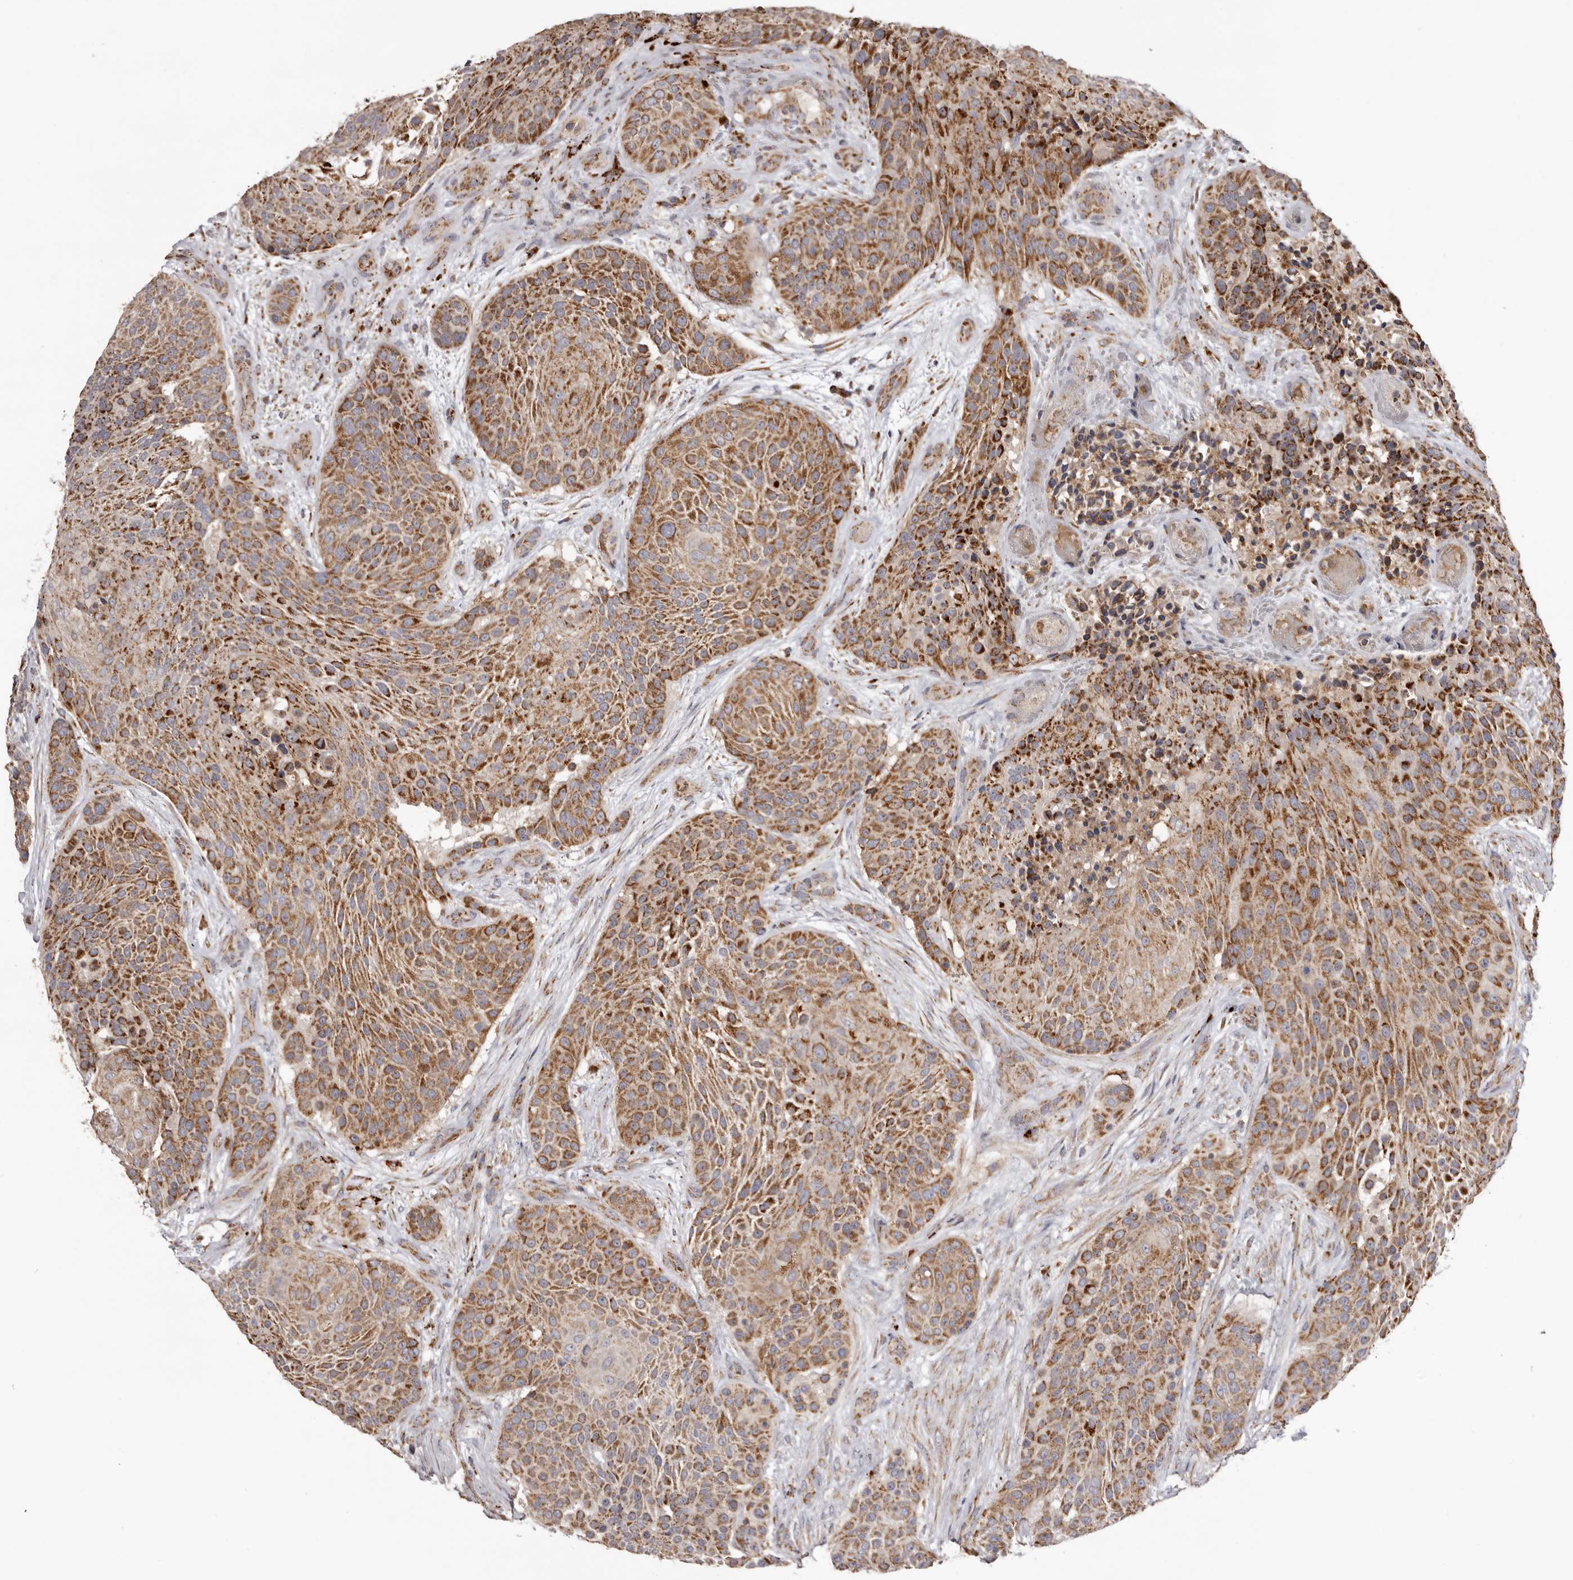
{"staining": {"intensity": "moderate", "quantity": ">75%", "location": "cytoplasmic/membranous"}, "tissue": "urothelial cancer", "cell_type": "Tumor cells", "image_type": "cancer", "snomed": [{"axis": "morphology", "description": "Urothelial carcinoma, High grade"}, {"axis": "topography", "description": "Urinary bladder"}], "caption": "A high-resolution histopathology image shows immunohistochemistry staining of urothelial cancer, which reveals moderate cytoplasmic/membranous staining in about >75% of tumor cells. Nuclei are stained in blue.", "gene": "MECR", "patient": {"sex": "female", "age": 63}}